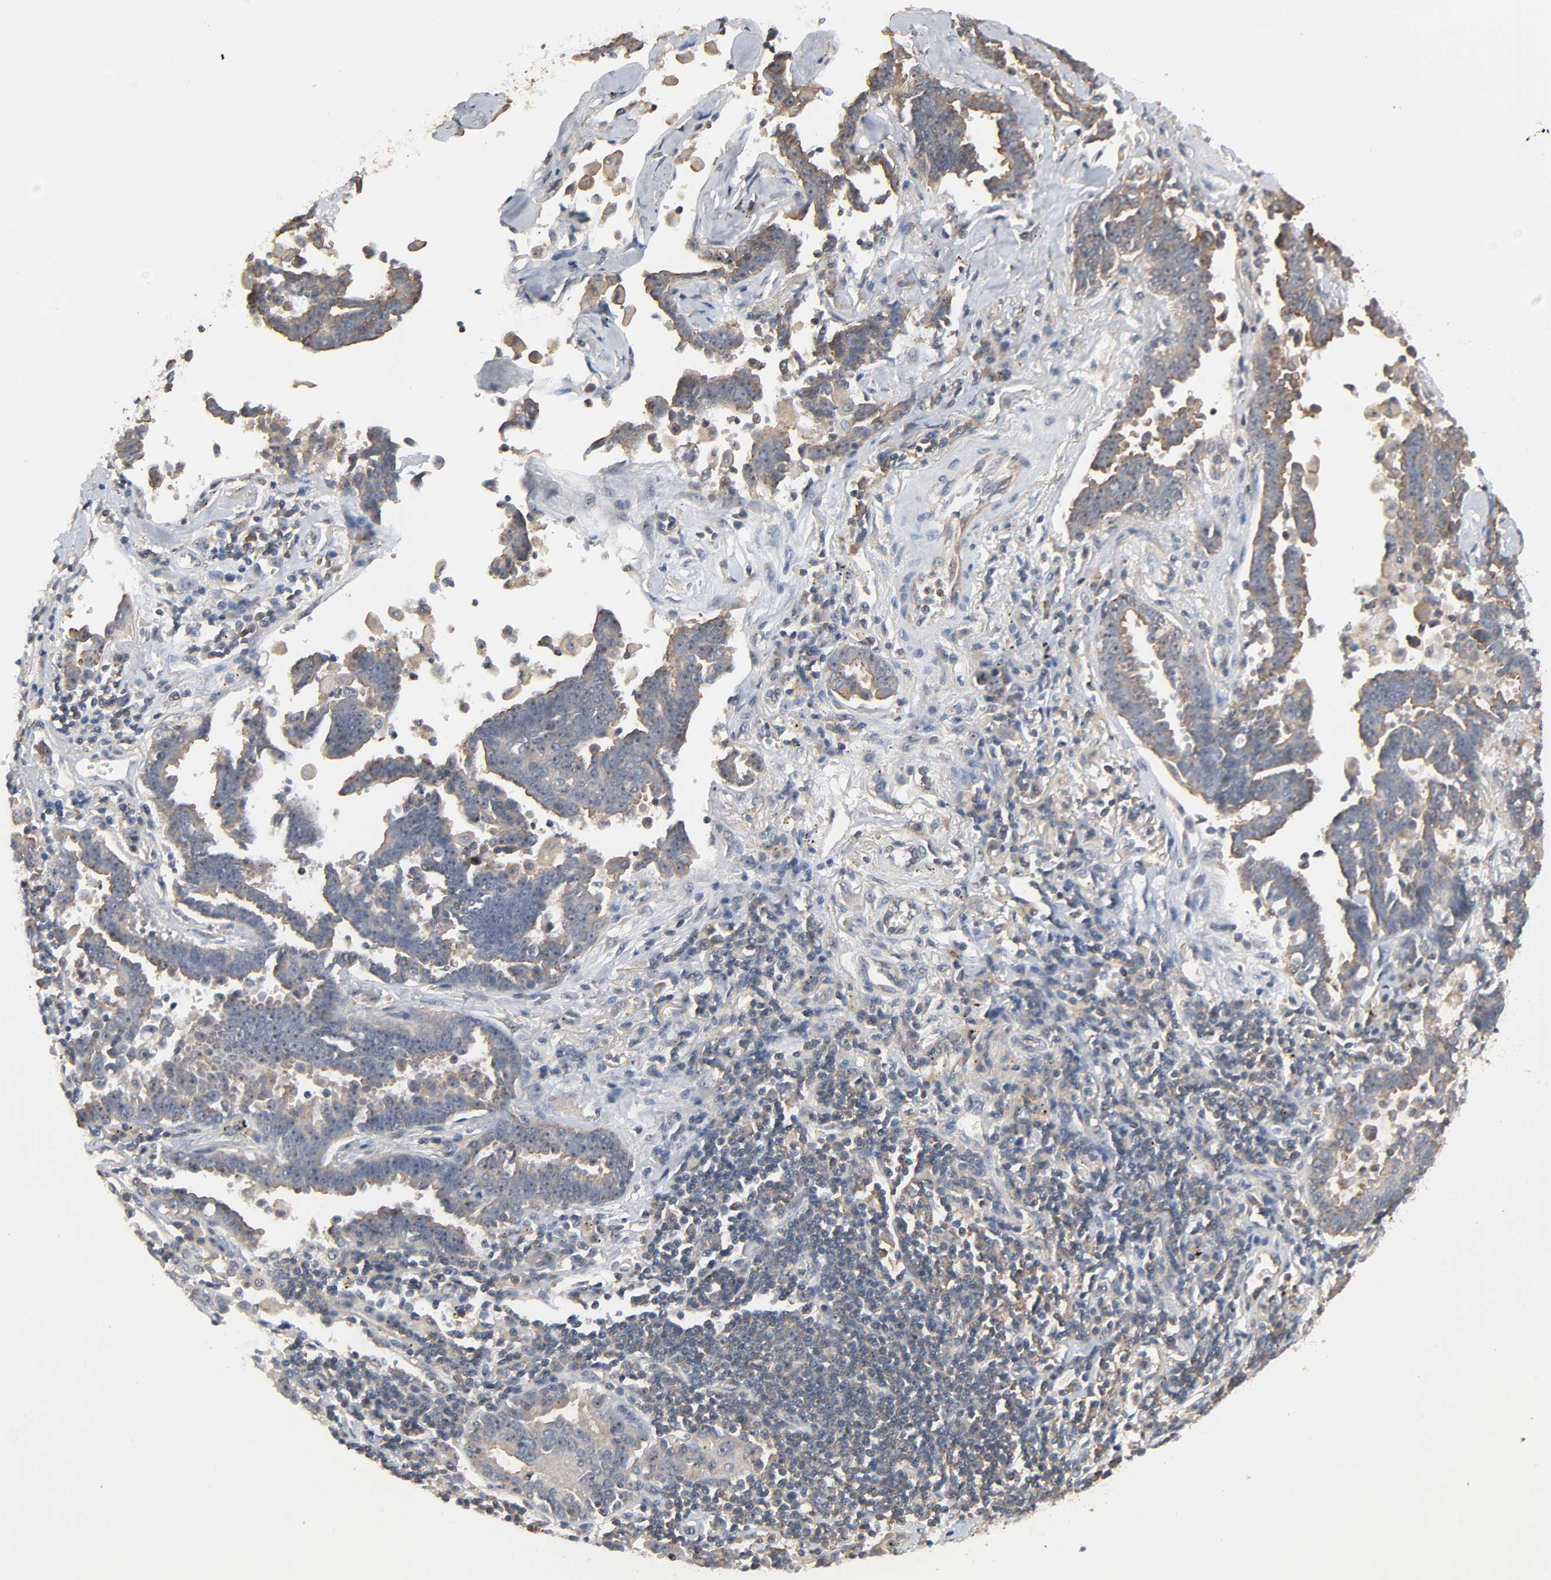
{"staining": {"intensity": "weak", "quantity": ">75%", "location": "cytoplasmic/membranous,nuclear"}, "tissue": "lung cancer", "cell_type": "Tumor cells", "image_type": "cancer", "snomed": [{"axis": "morphology", "description": "Adenocarcinoma, NOS"}, {"axis": "topography", "description": "Lung"}], "caption": "Human adenocarcinoma (lung) stained with a brown dye exhibits weak cytoplasmic/membranous and nuclear positive expression in approximately >75% of tumor cells.", "gene": "DDX10", "patient": {"sex": "female", "age": 64}}